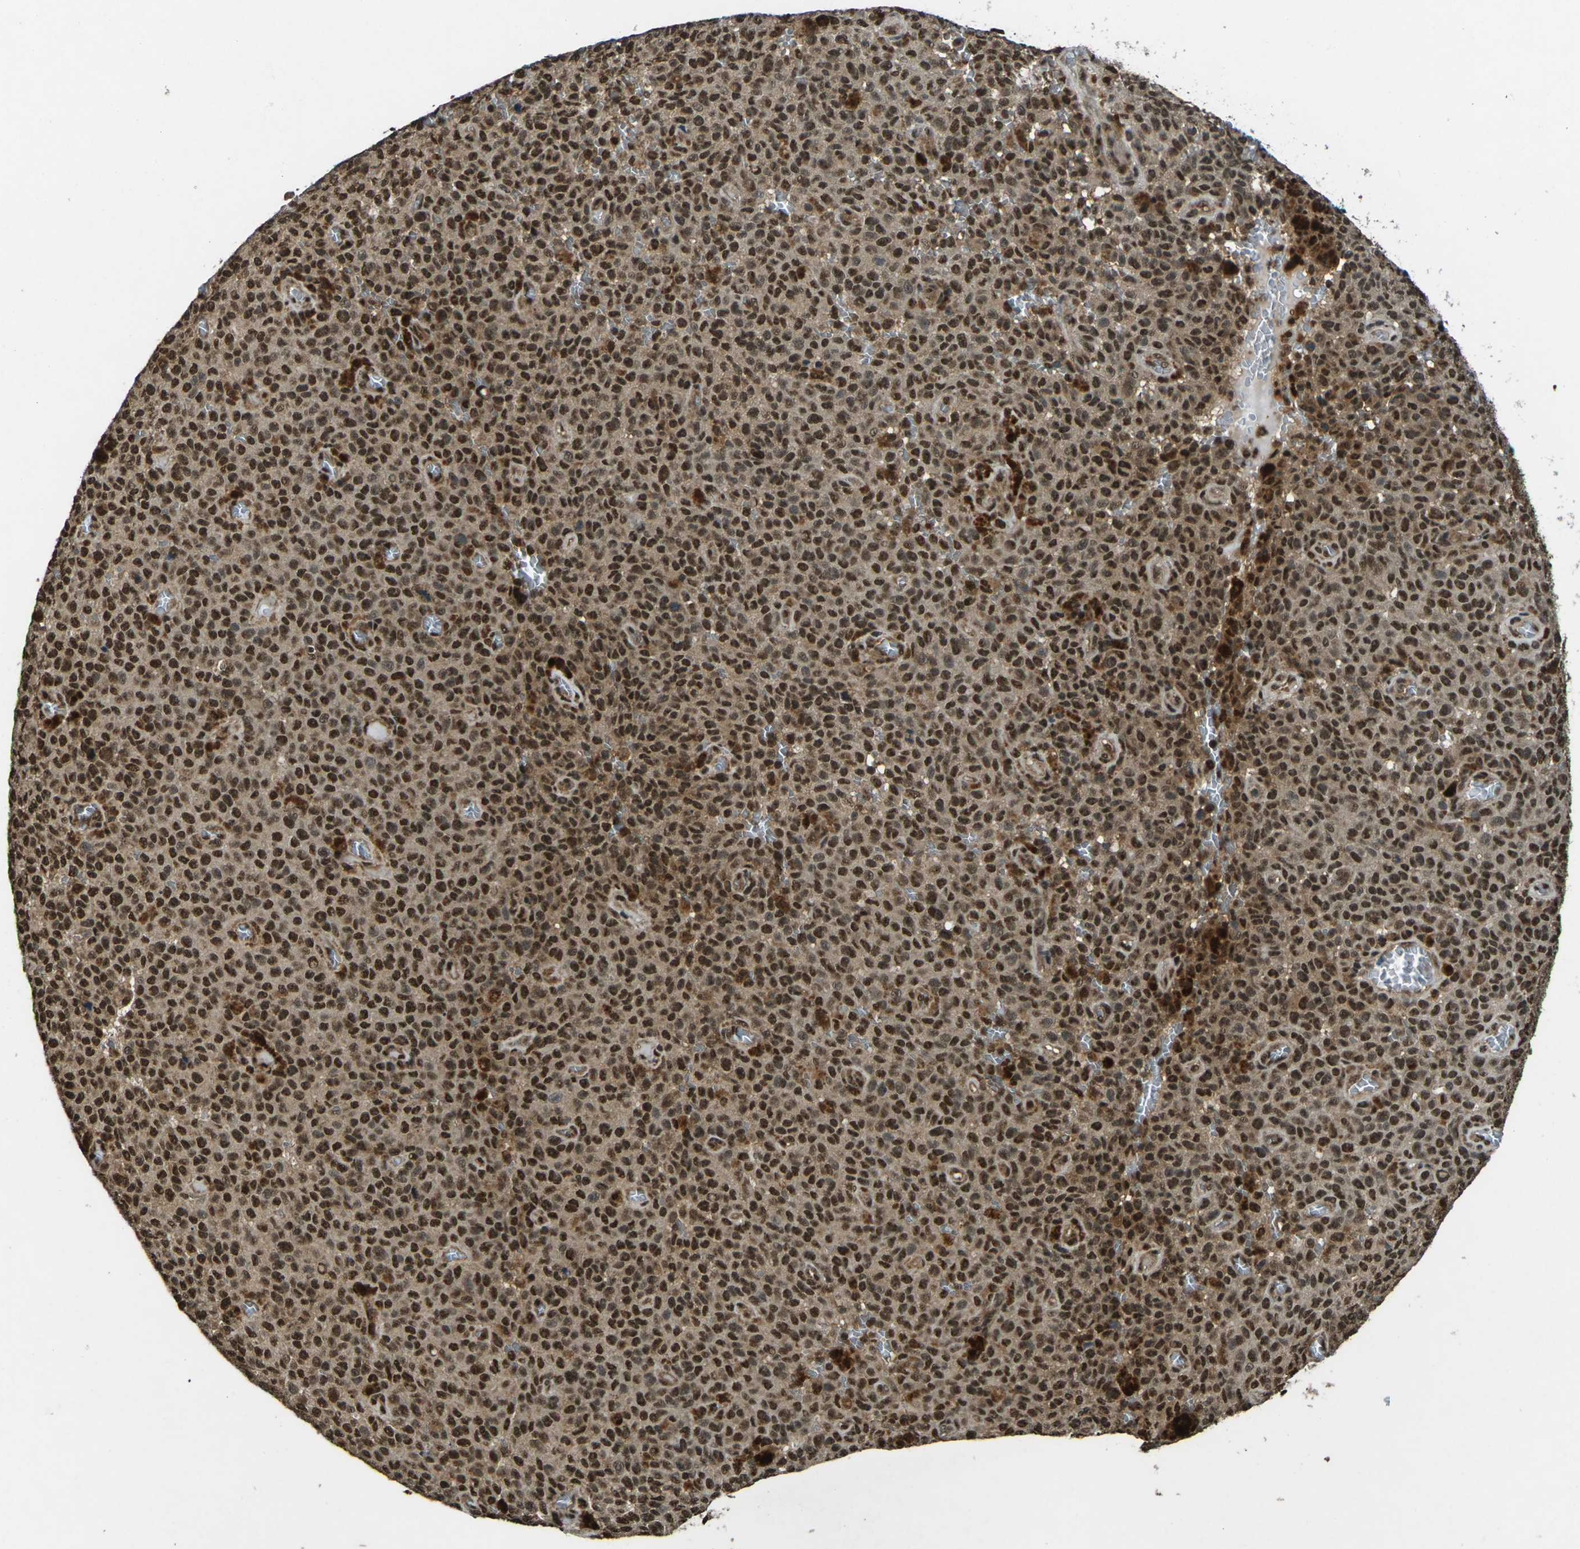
{"staining": {"intensity": "strong", "quantity": ">75%", "location": "cytoplasmic/membranous,nuclear"}, "tissue": "melanoma", "cell_type": "Tumor cells", "image_type": "cancer", "snomed": [{"axis": "morphology", "description": "Malignant melanoma, NOS"}, {"axis": "topography", "description": "Skin"}], "caption": "Immunohistochemistry (DAB) staining of malignant melanoma demonstrates strong cytoplasmic/membranous and nuclear protein expression in approximately >75% of tumor cells.", "gene": "NR4A2", "patient": {"sex": "female", "age": 82}}